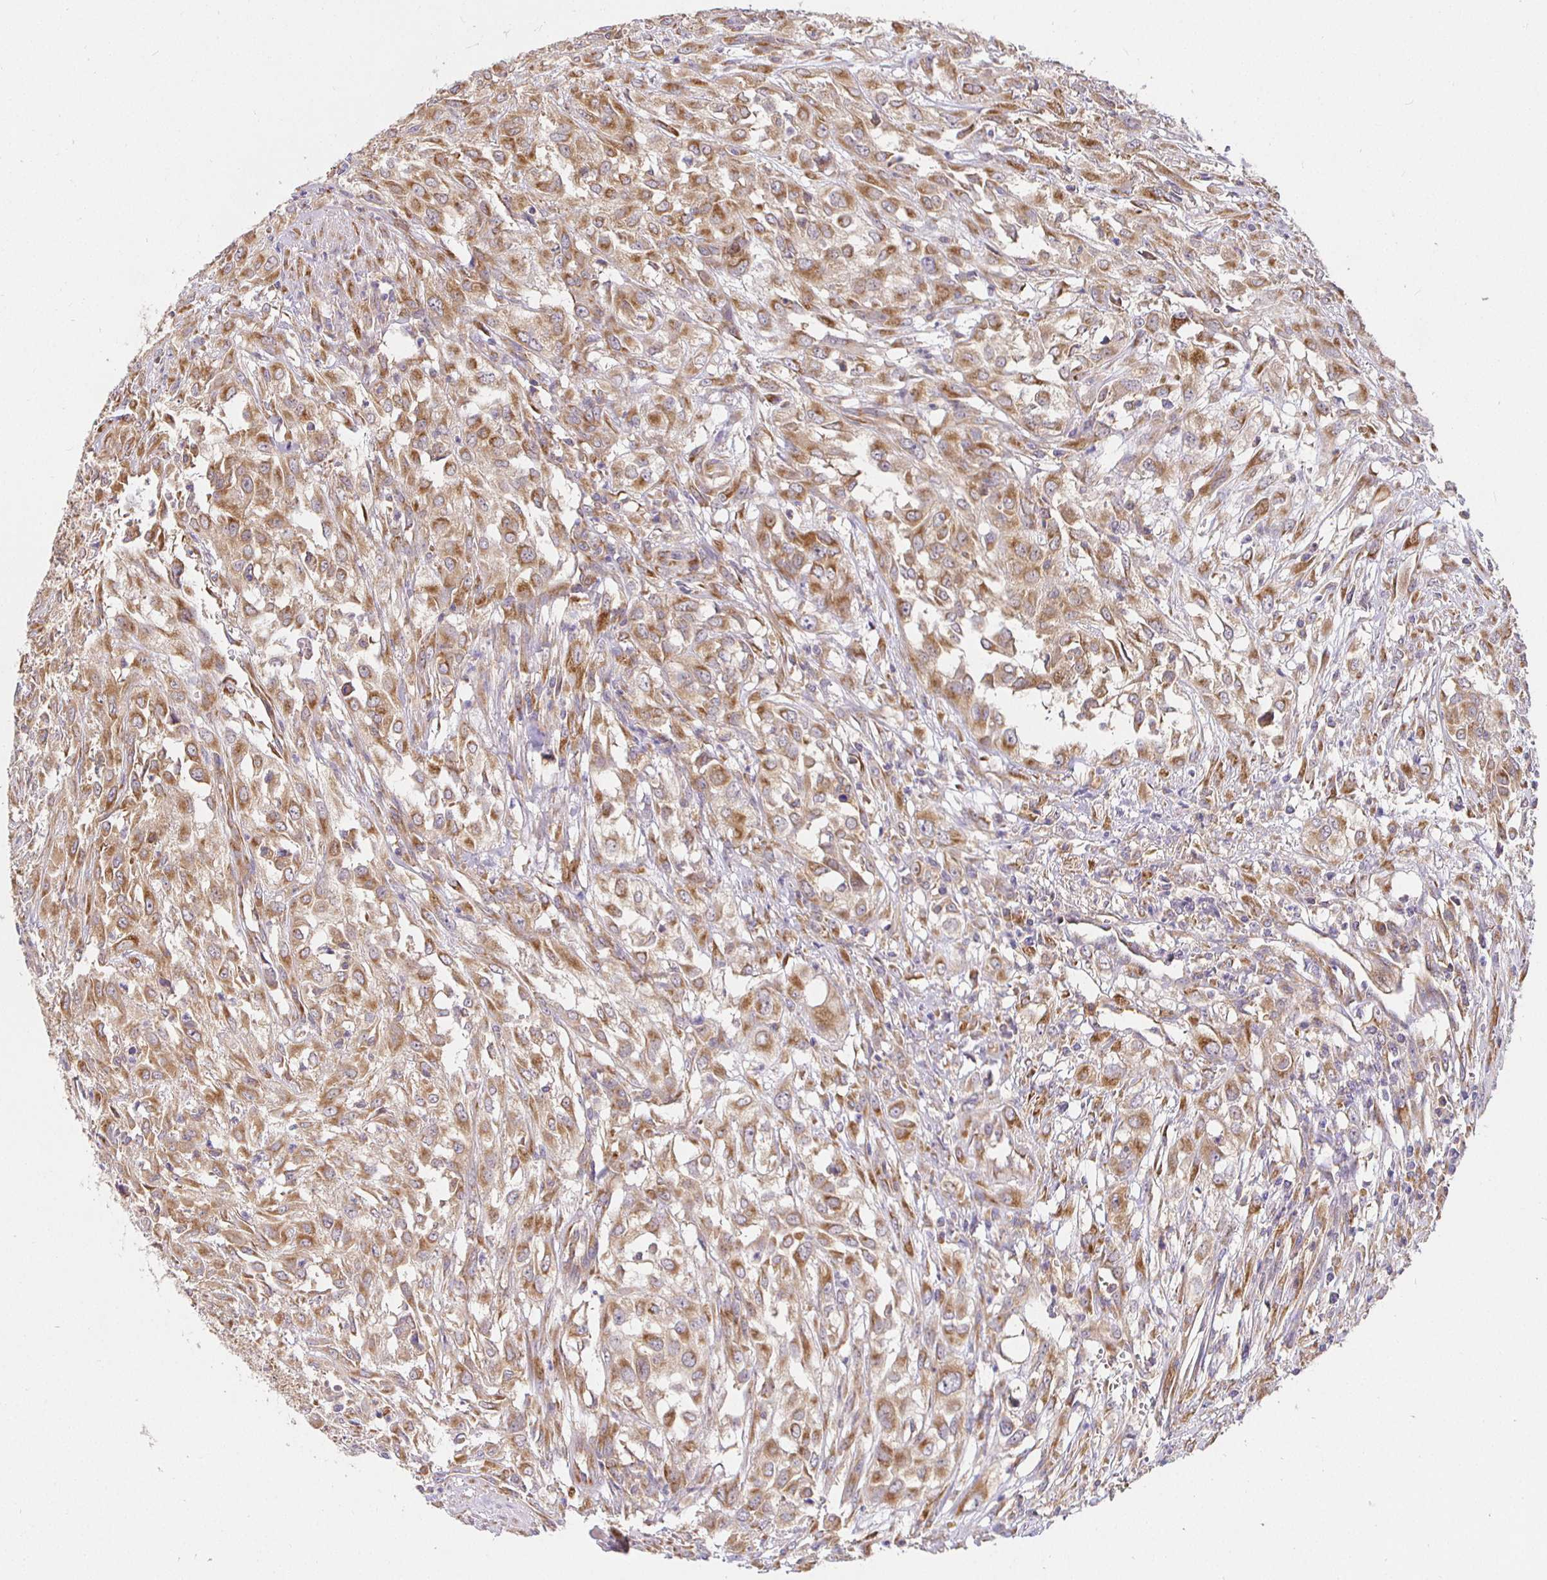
{"staining": {"intensity": "moderate", "quantity": ">75%", "location": "cytoplasmic/membranous"}, "tissue": "urothelial cancer", "cell_type": "Tumor cells", "image_type": "cancer", "snomed": [{"axis": "morphology", "description": "Urothelial carcinoma, High grade"}, {"axis": "topography", "description": "Urinary bladder"}], "caption": "Immunohistochemistry photomicrograph of neoplastic tissue: urothelial cancer stained using IHC demonstrates medium levels of moderate protein expression localized specifically in the cytoplasmic/membranous of tumor cells, appearing as a cytoplasmic/membranous brown color.", "gene": "IRAK1", "patient": {"sex": "male", "age": 67}}